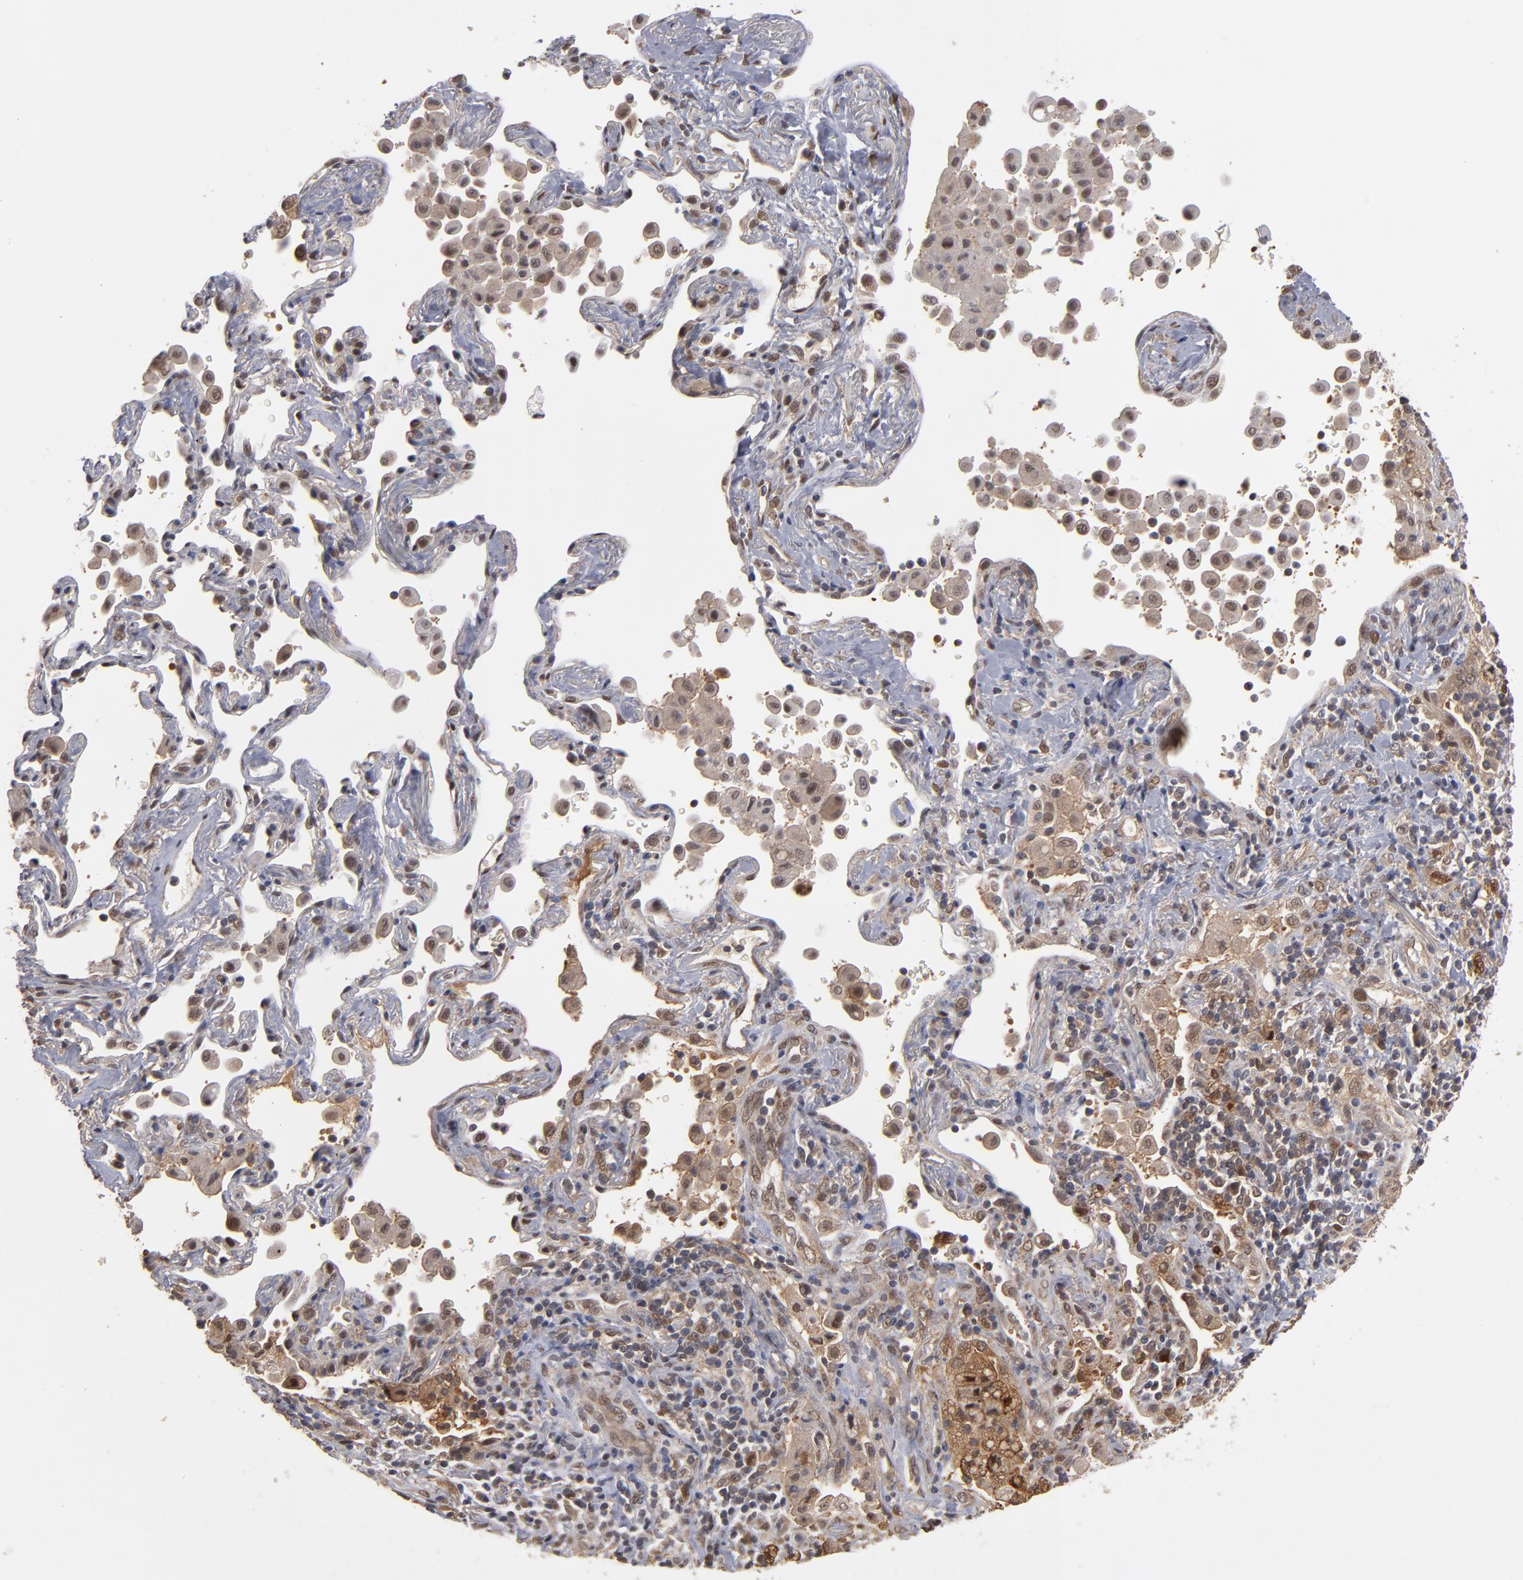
{"staining": {"intensity": "weak", "quantity": ">75%", "location": "cytoplasmic/membranous,nuclear"}, "tissue": "lung cancer", "cell_type": "Tumor cells", "image_type": "cancer", "snomed": [{"axis": "morphology", "description": "Squamous cell carcinoma, NOS"}, {"axis": "topography", "description": "Lung"}], "caption": "This image demonstrates IHC staining of squamous cell carcinoma (lung), with low weak cytoplasmic/membranous and nuclear positivity in about >75% of tumor cells.", "gene": "HUWE1", "patient": {"sex": "female", "age": 67}}